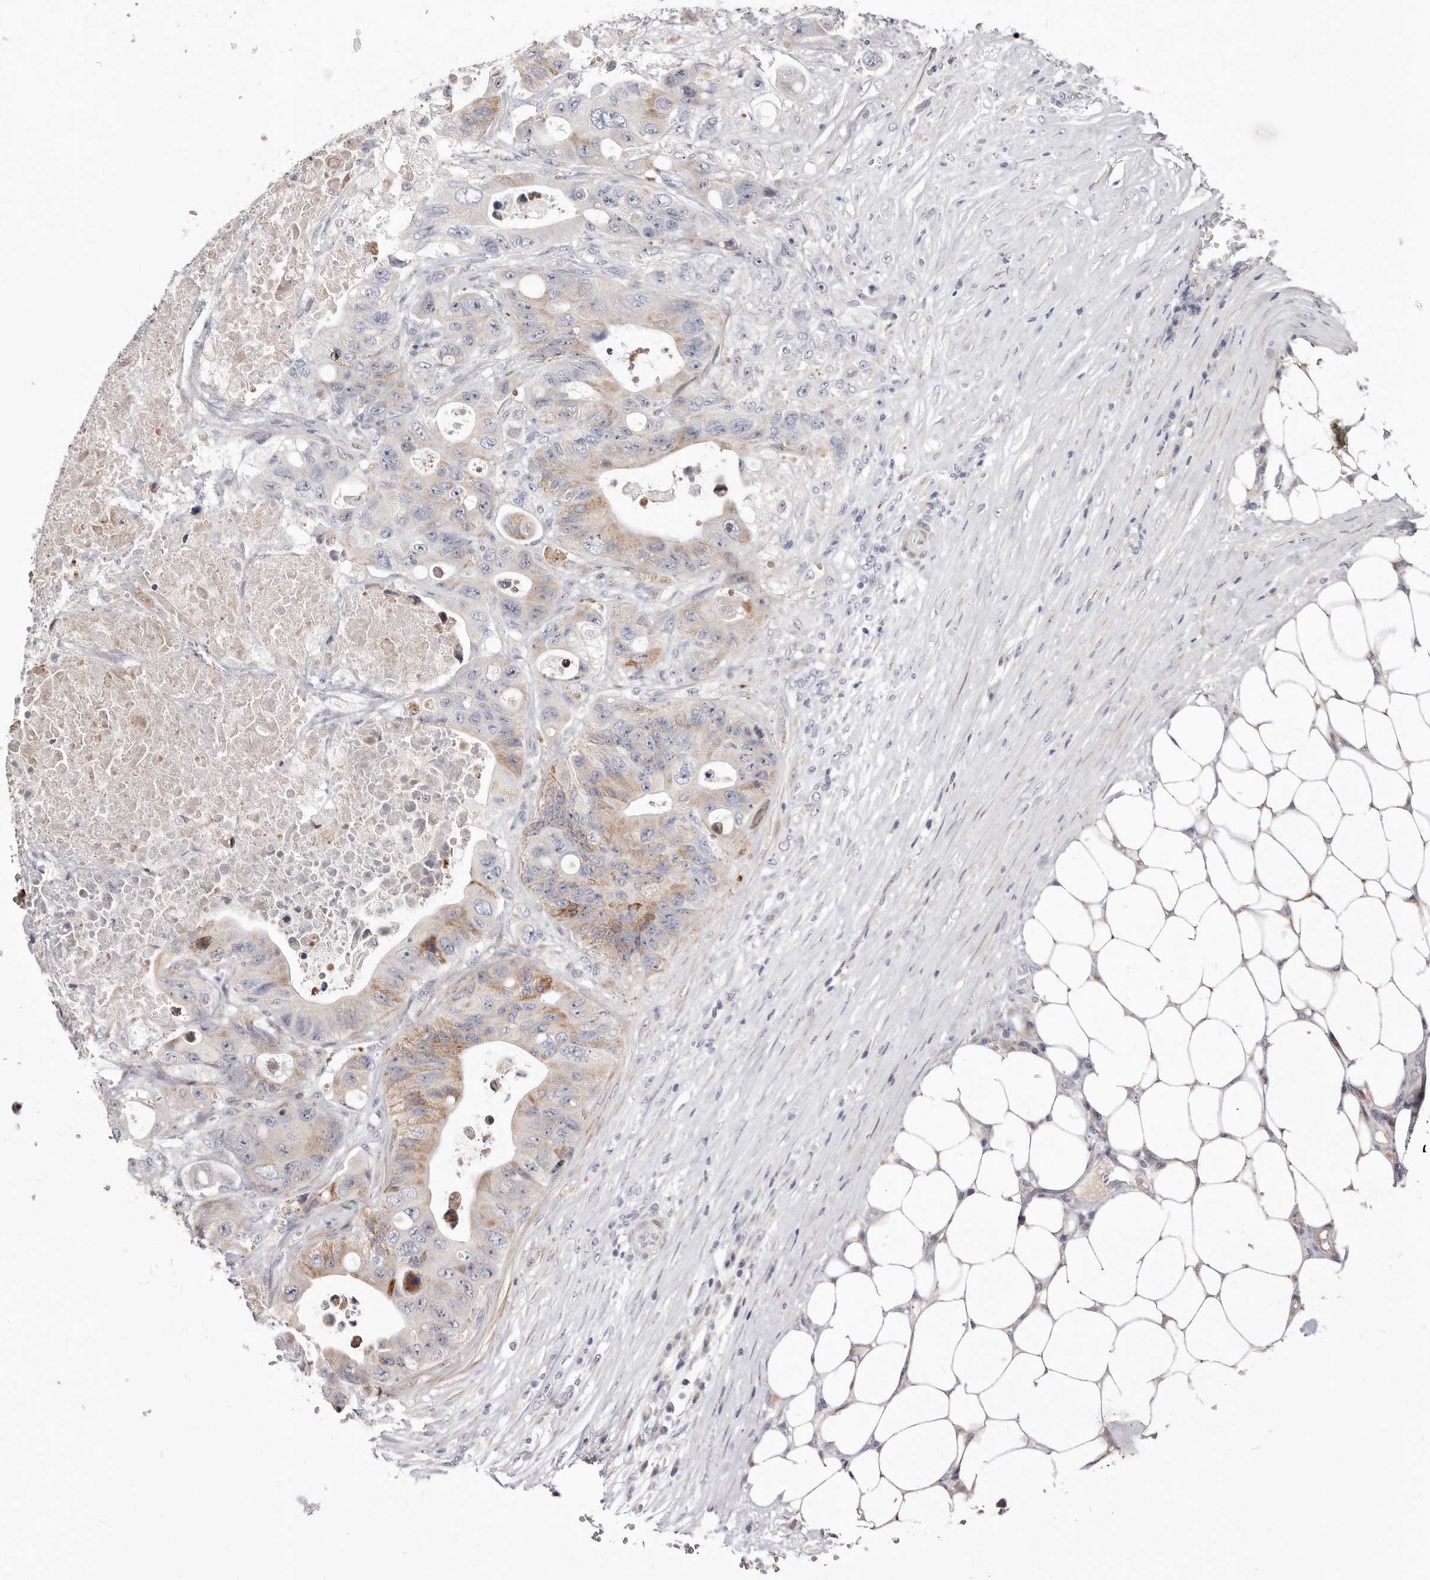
{"staining": {"intensity": "moderate", "quantity": "<25%", "location": "cytoplasmic/membranous"}, "tissue": "colorectal cancer", "cell_type": "Tumor cells", "image_type": "cancer", "snomed": [{"axis": "morphology", "description": "Adenocarcinoma, NOS"}, {"axis": "topography", "description": "Colon"}], "caption": "Immunohistochemical staining of human colorectal cancer exhibits moderate cytoplasmic/membranous protein staining in approximately <25% of tumor cells.", "gene": "NUBPL", "patient": {"sex": "female", "age": 46}}